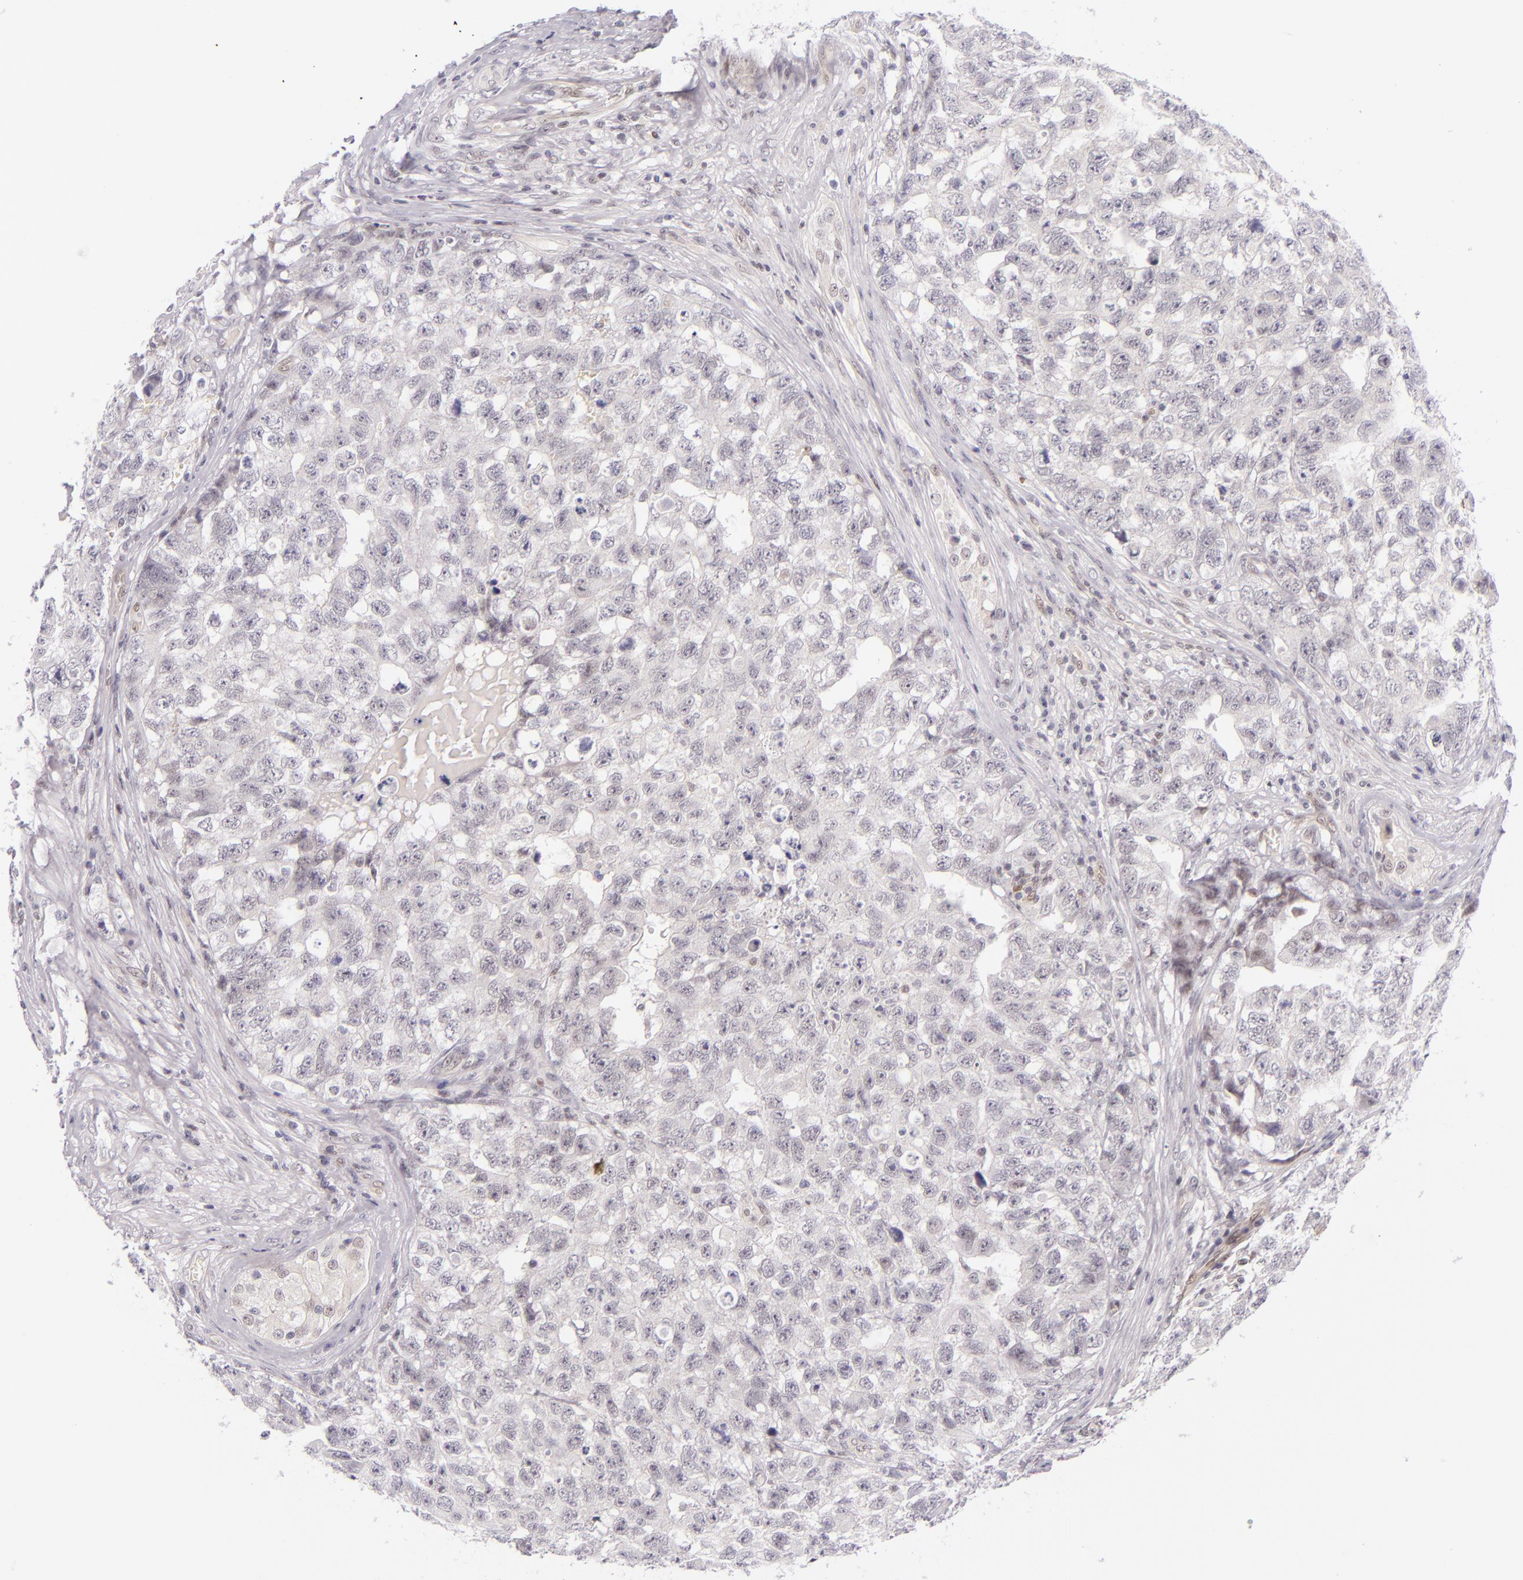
{"staining": {"intensity": "negative", "quantity": "none", "location": "none"}, "tissue": "testis cancer", "cell_type": "Tumor cells", "image_type": "cancer", "snomed": [{"axis": "morphology", "description": "Carcinoma, Embryonal, NOS"}, {"axis": "topography", "description": "Testis"}], "caption": "Immunohistochemical staining of human testis cancer reveals no significant staining in tumor cells.", "gene": "BCL3", "patient": {"sex": "male", "age": 31}}